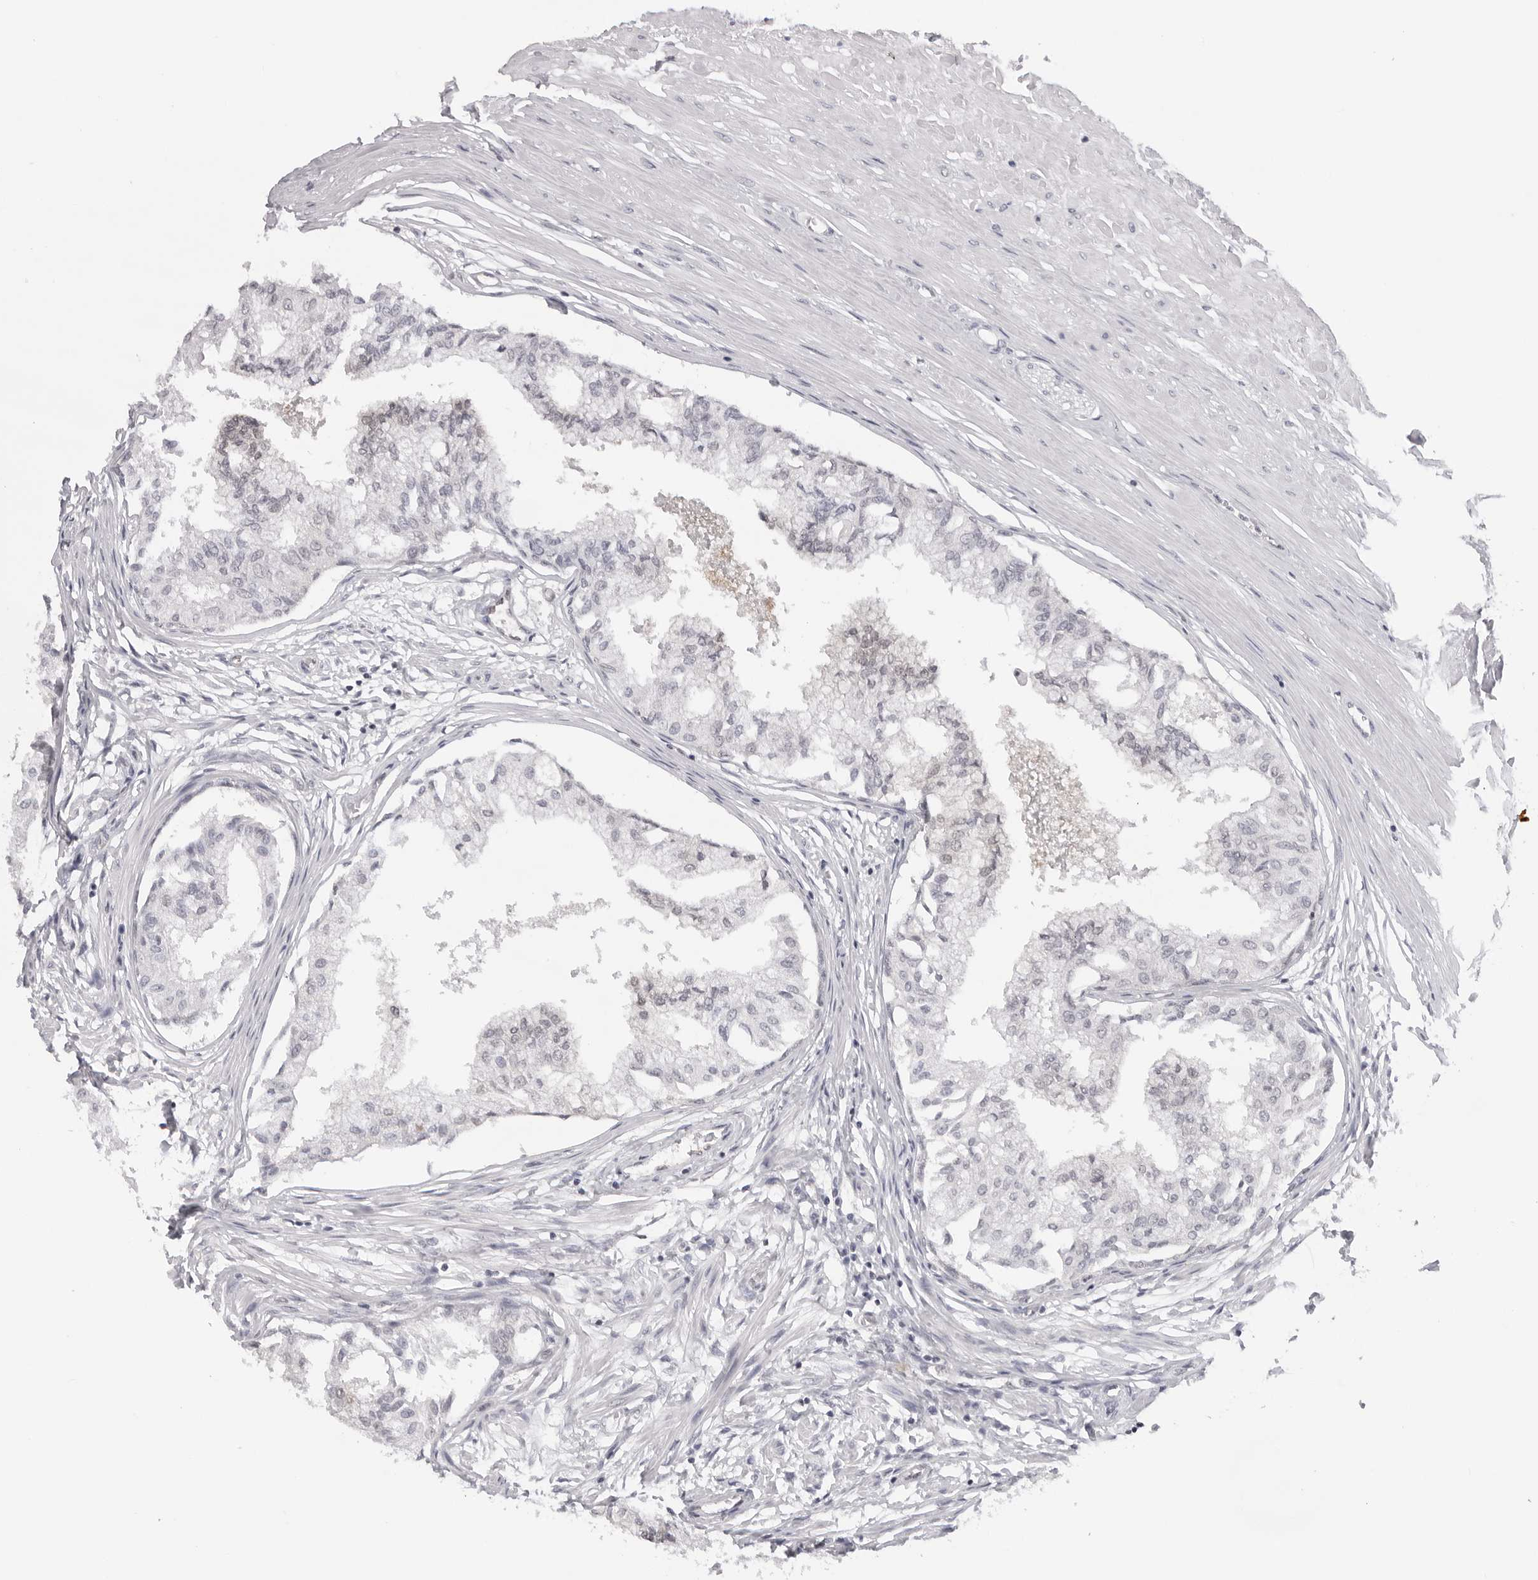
{"staining": {"intensity": "moderate", "quantity": "25%-75%", "location": "cytoplasmic/membranous"}, "tissue": "prostate", "cell_type": "Glandular cells", "image_type": "normal", "snomed": [{"axis": "morphology", "description": "Normal tissue, NOS"}, {"axis": "topography", "description": "Prostate"}, {"axis": "topography", "description": "Seminal veicle"}], "caption": "Brown immunohistochemical staining in benign human prostate displays moderate cytoplasmic/membranous positivity in about 25%-75% of glandular cells. Nuclei are stained in blue.", "gene": "CASP7", "patient": {"sex": "male", "age": 60}}